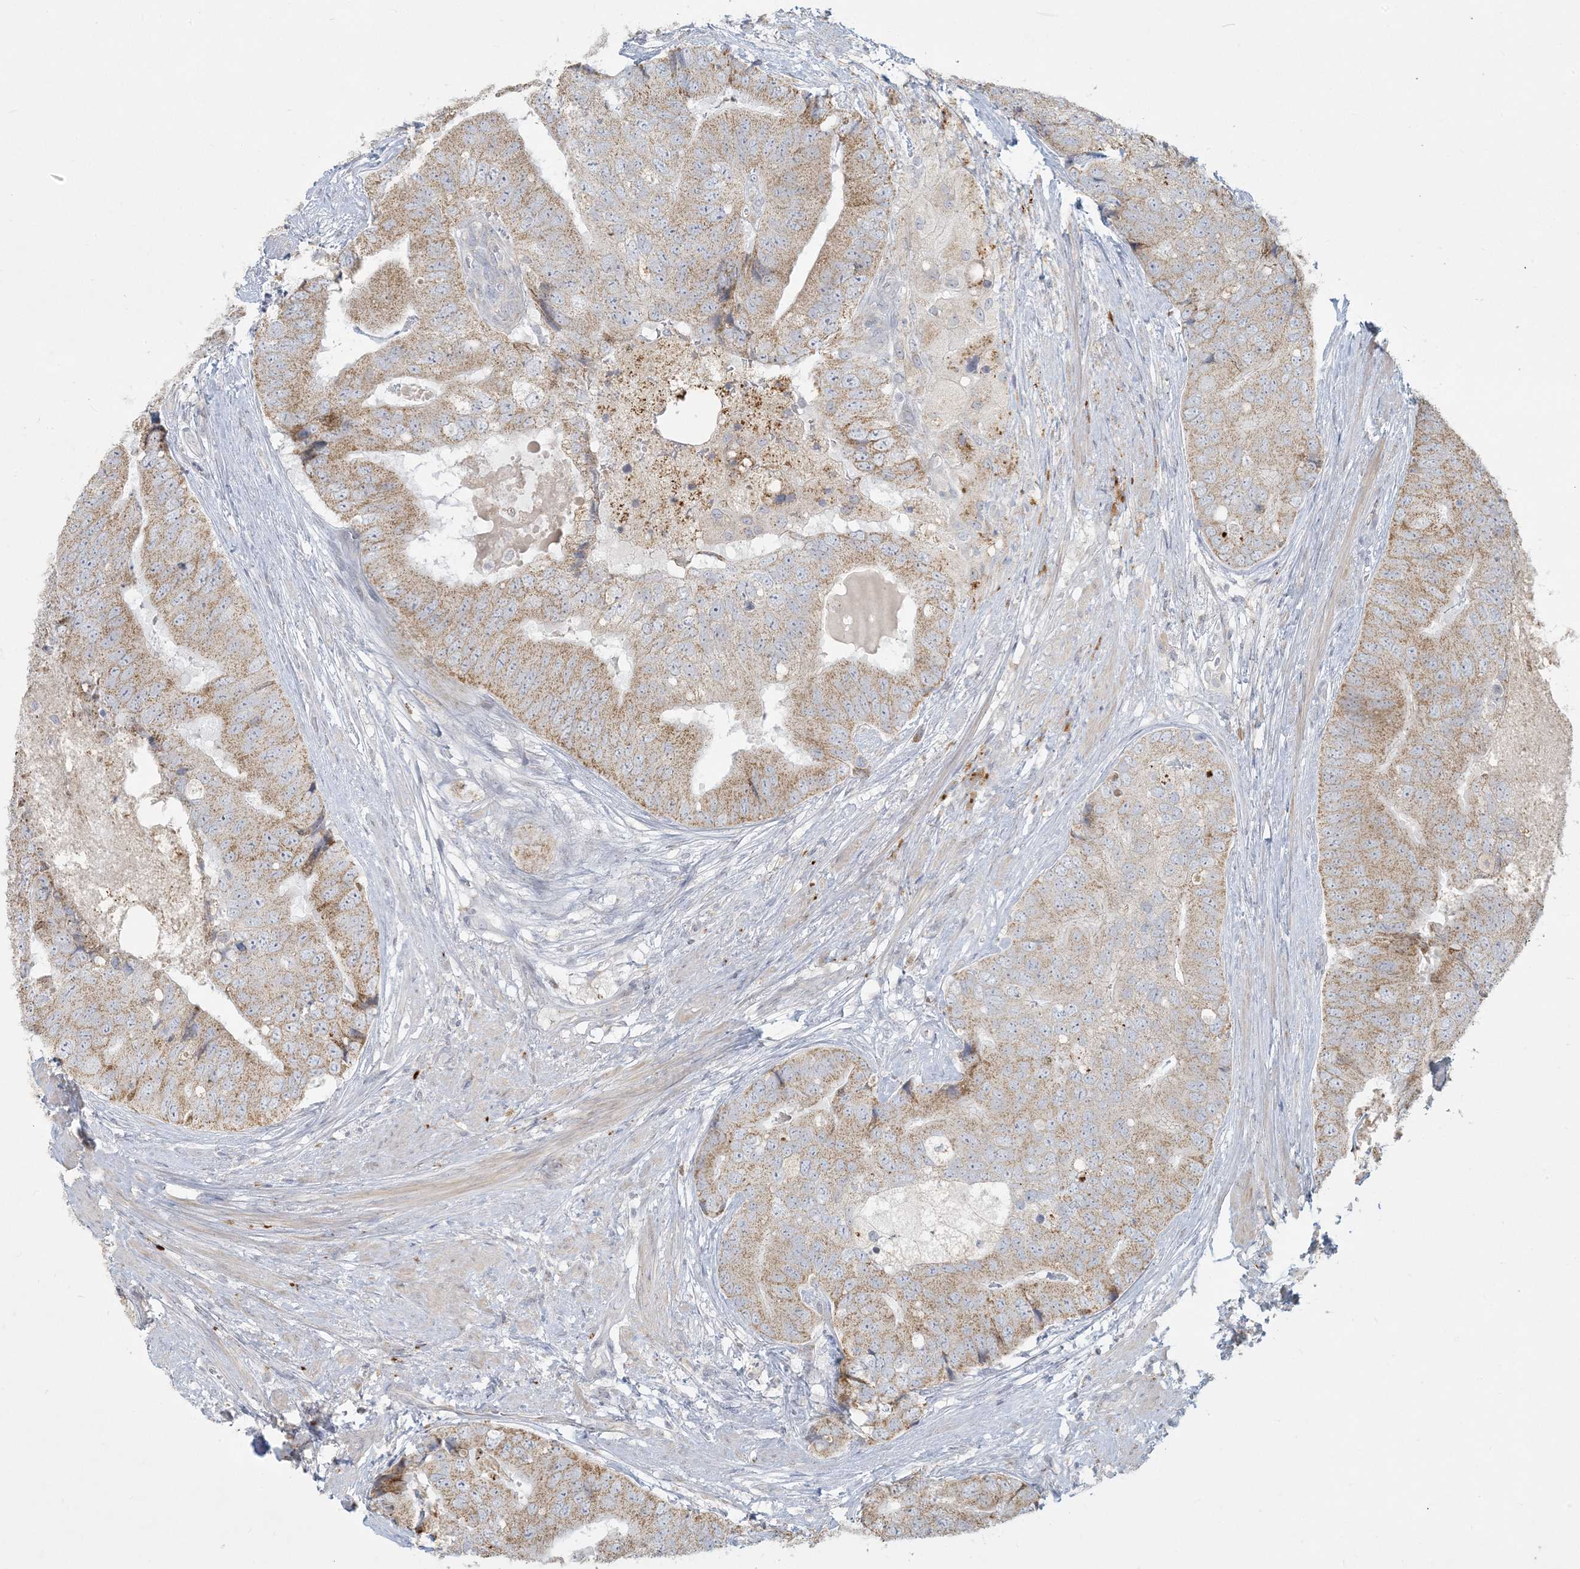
{"staining": {"intensity": "weak", "quantity": ">75%", "location": "cytoplasmic/membranous"}, "tissue": "prostate cancer", "cell_type": "Tumor cells", "image_type": "cancer", "snomed": [{"axis": "morphology", "description": "Adenocarcinoma, High grade"}, {"axis": "topography", "description": "Prostate"}], "caption": "Immunohistochemistry of prostate cancer demonstrates low levels of weak cytoplasmic/membranous staining in about >75% of tumor cells.", "gene": "MCAT", "patient": {"sex": "male", "age": 70}}